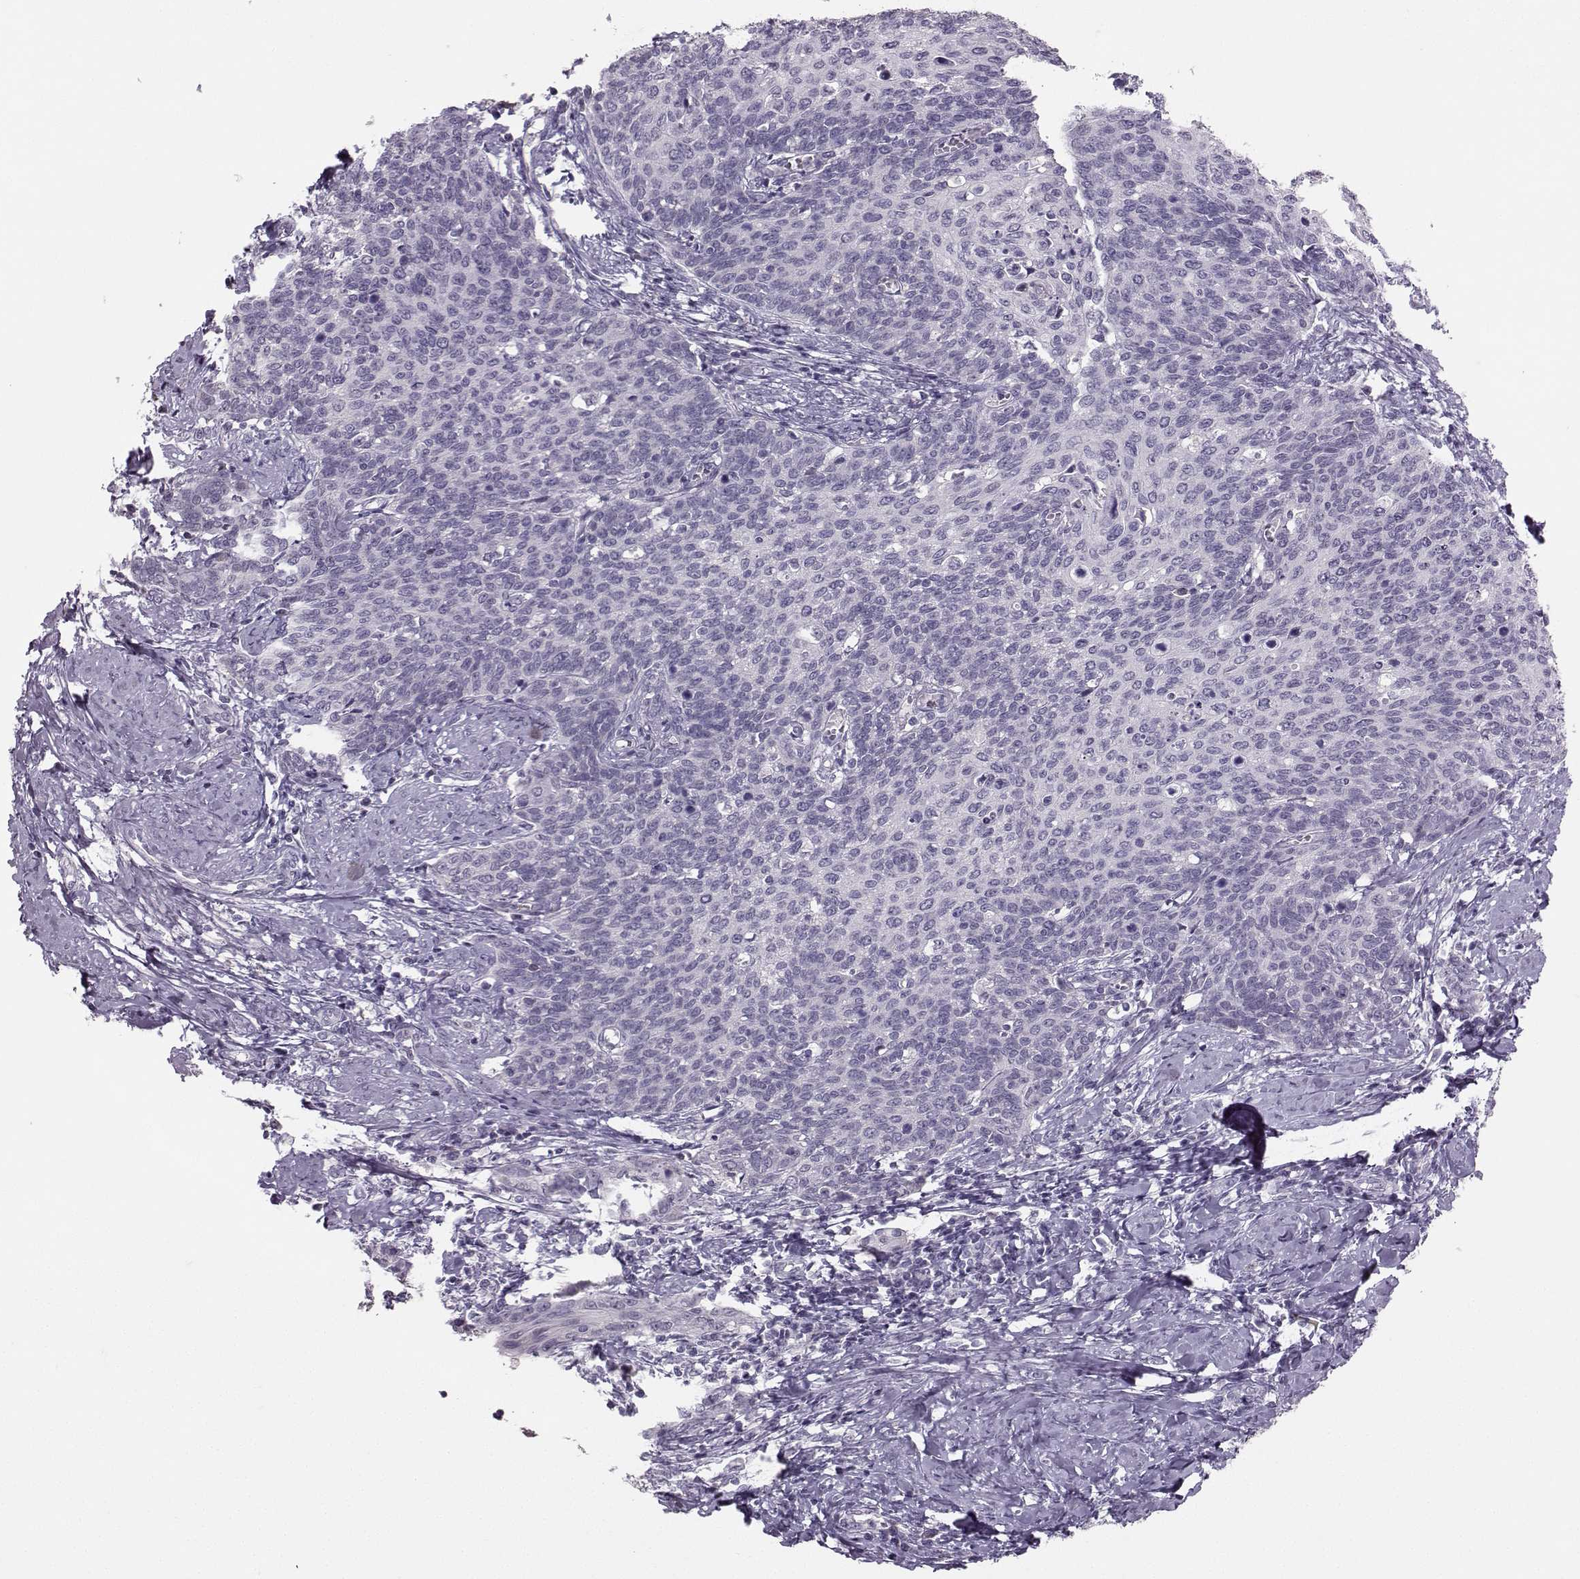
{"staining": {"intensity": "negative", "quantity": "none", "location": "none"}, "tissue": "cervical cancer", "cell_type": "Tumor cells", "image_type": "cancer", "snomed": [{"axis": "morphology", "description": "Normal tissue, NOS"}, {"axis": "morphology", "description": "Squamous cell carcinoma, NOS"}, {"axis": "topography", "description": "Cervix"}], "caption": "Immunohistochemistry (IHC) of cervical cancer (squamous cell carcinoma) demonstrates no staining in tumor cells.", "gene": "PKP2", "patient": {"sex": "female", "age": 39}}